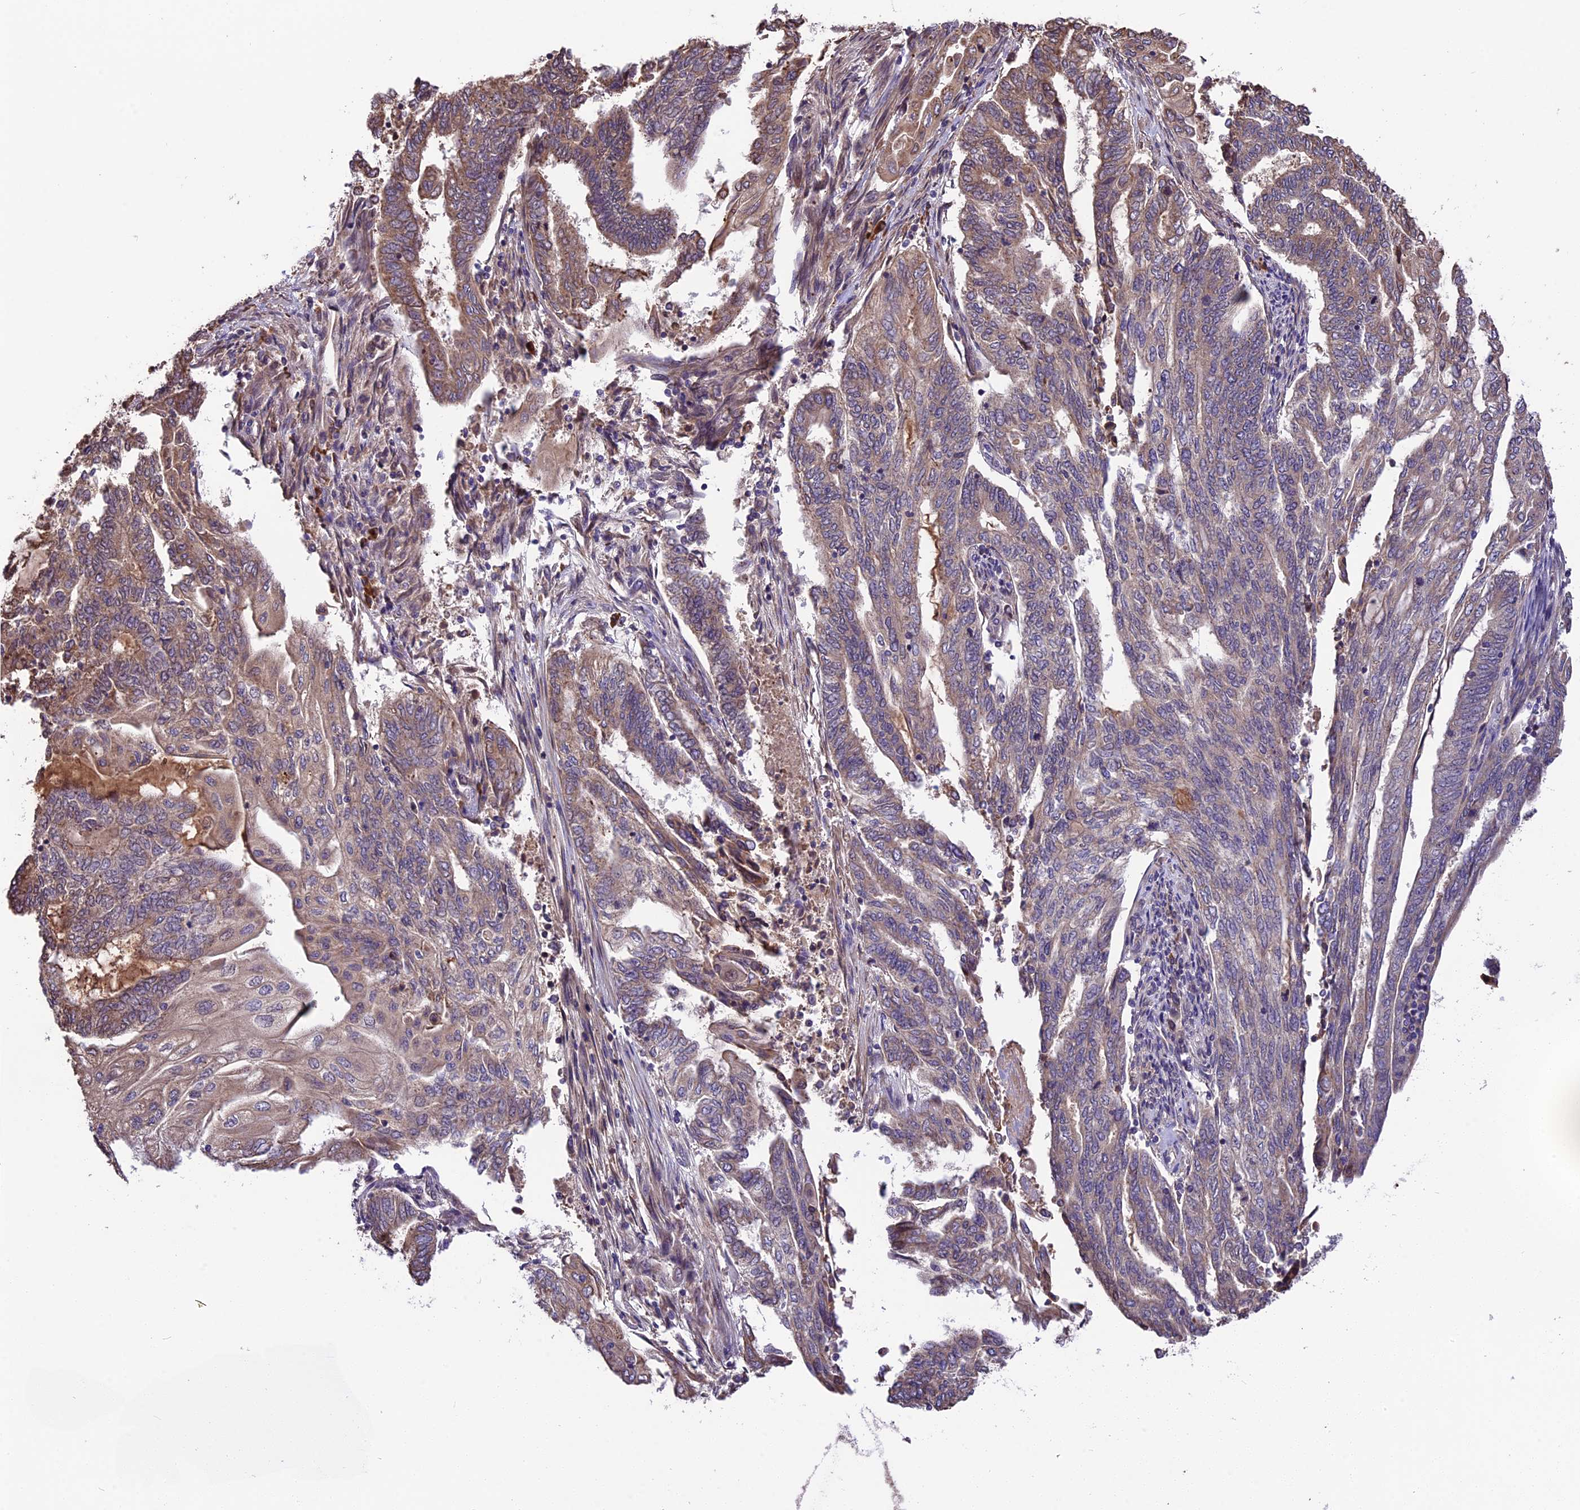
{"staining": {"intensity": "moderate", "quantity": "25%-75%", "location": "cytoplasmic/membranous"}, "tissue": "endometrial cancer", "cell_type": "Tumor cells", "image_type": "cancer", "snomed": [{"axis": "morphology", "description": "Adenocarcinoma, NOS"}, {"axis": "topography", "description": "Uterus"}, {"axis": "topography", "description": "Endometrium"}], "caption": "IHC staining of endometrial adenocarcinoma, which demonstrates medium levels of moderate cytoplasmic/membranous positivity in about 25%-75% of tumor cells indicating moderate cytoplasmic/membranous protein expression. The staining was performed using DAB (brown) for protein detection and nuclei were counterstained in hematoxylin (blue).", "gene": "ABCC10", "patient": {"sex": "female", "age": 70}}